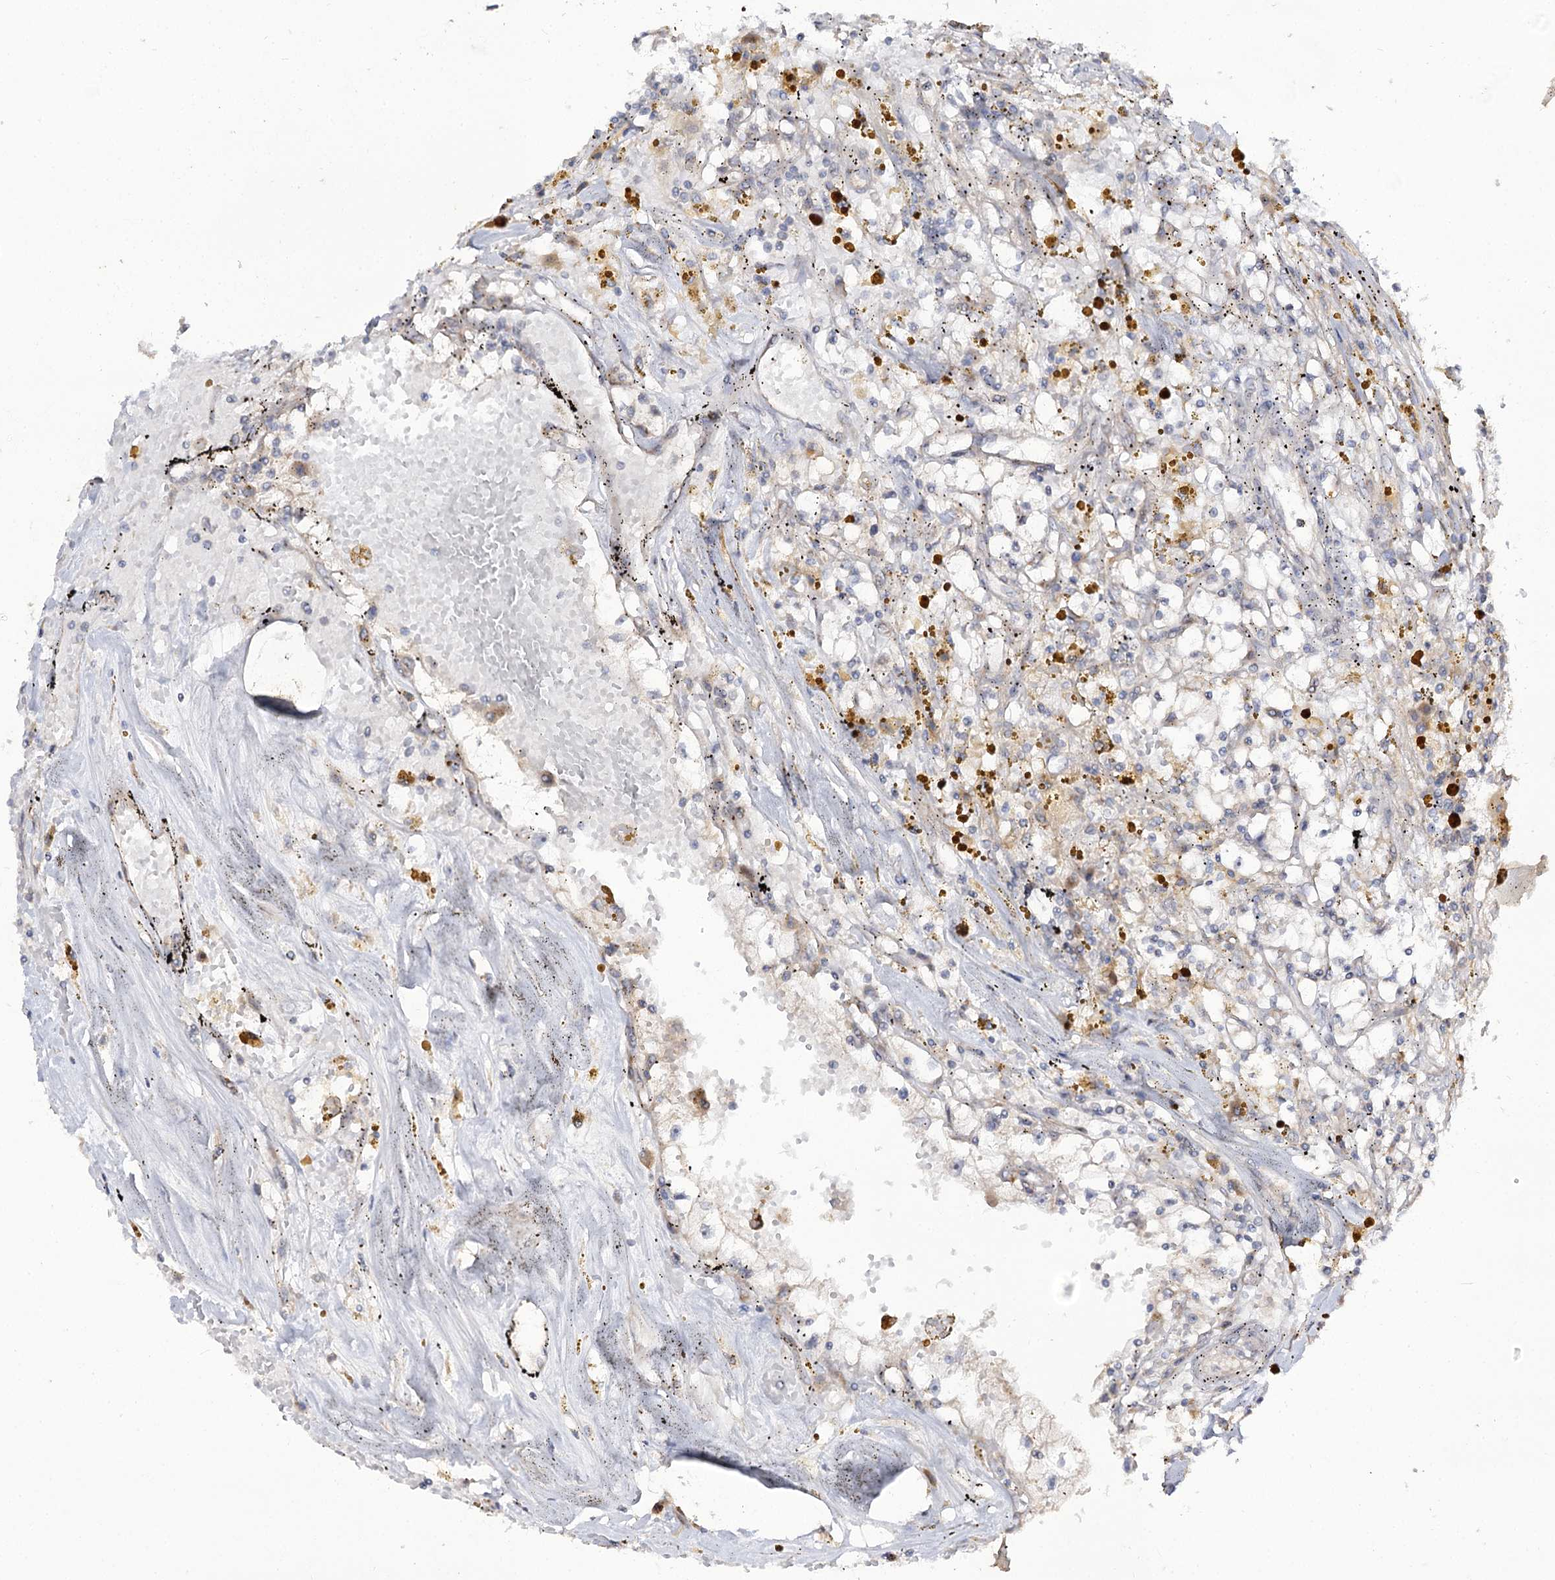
{"staining": {"intensity": "negative", "quantity": "none", "location": "none"}, "tissue": "renal cancer", "cell_type": "Tumor cells", "image_type": "cancer", "snomed": [{"axis": "morphology", "description": "Adenocarcinoma, NOS"}, {"axis": "topography", "description": "Kidney"}], "caption": "This is an immunohistochemistry (IHC) histopathology image of human renal cancer (adenocarcinoma). There is no expression in tumor cells.", "gene": "C11orf80", "patient": {"sex": "male", "age": 56}}